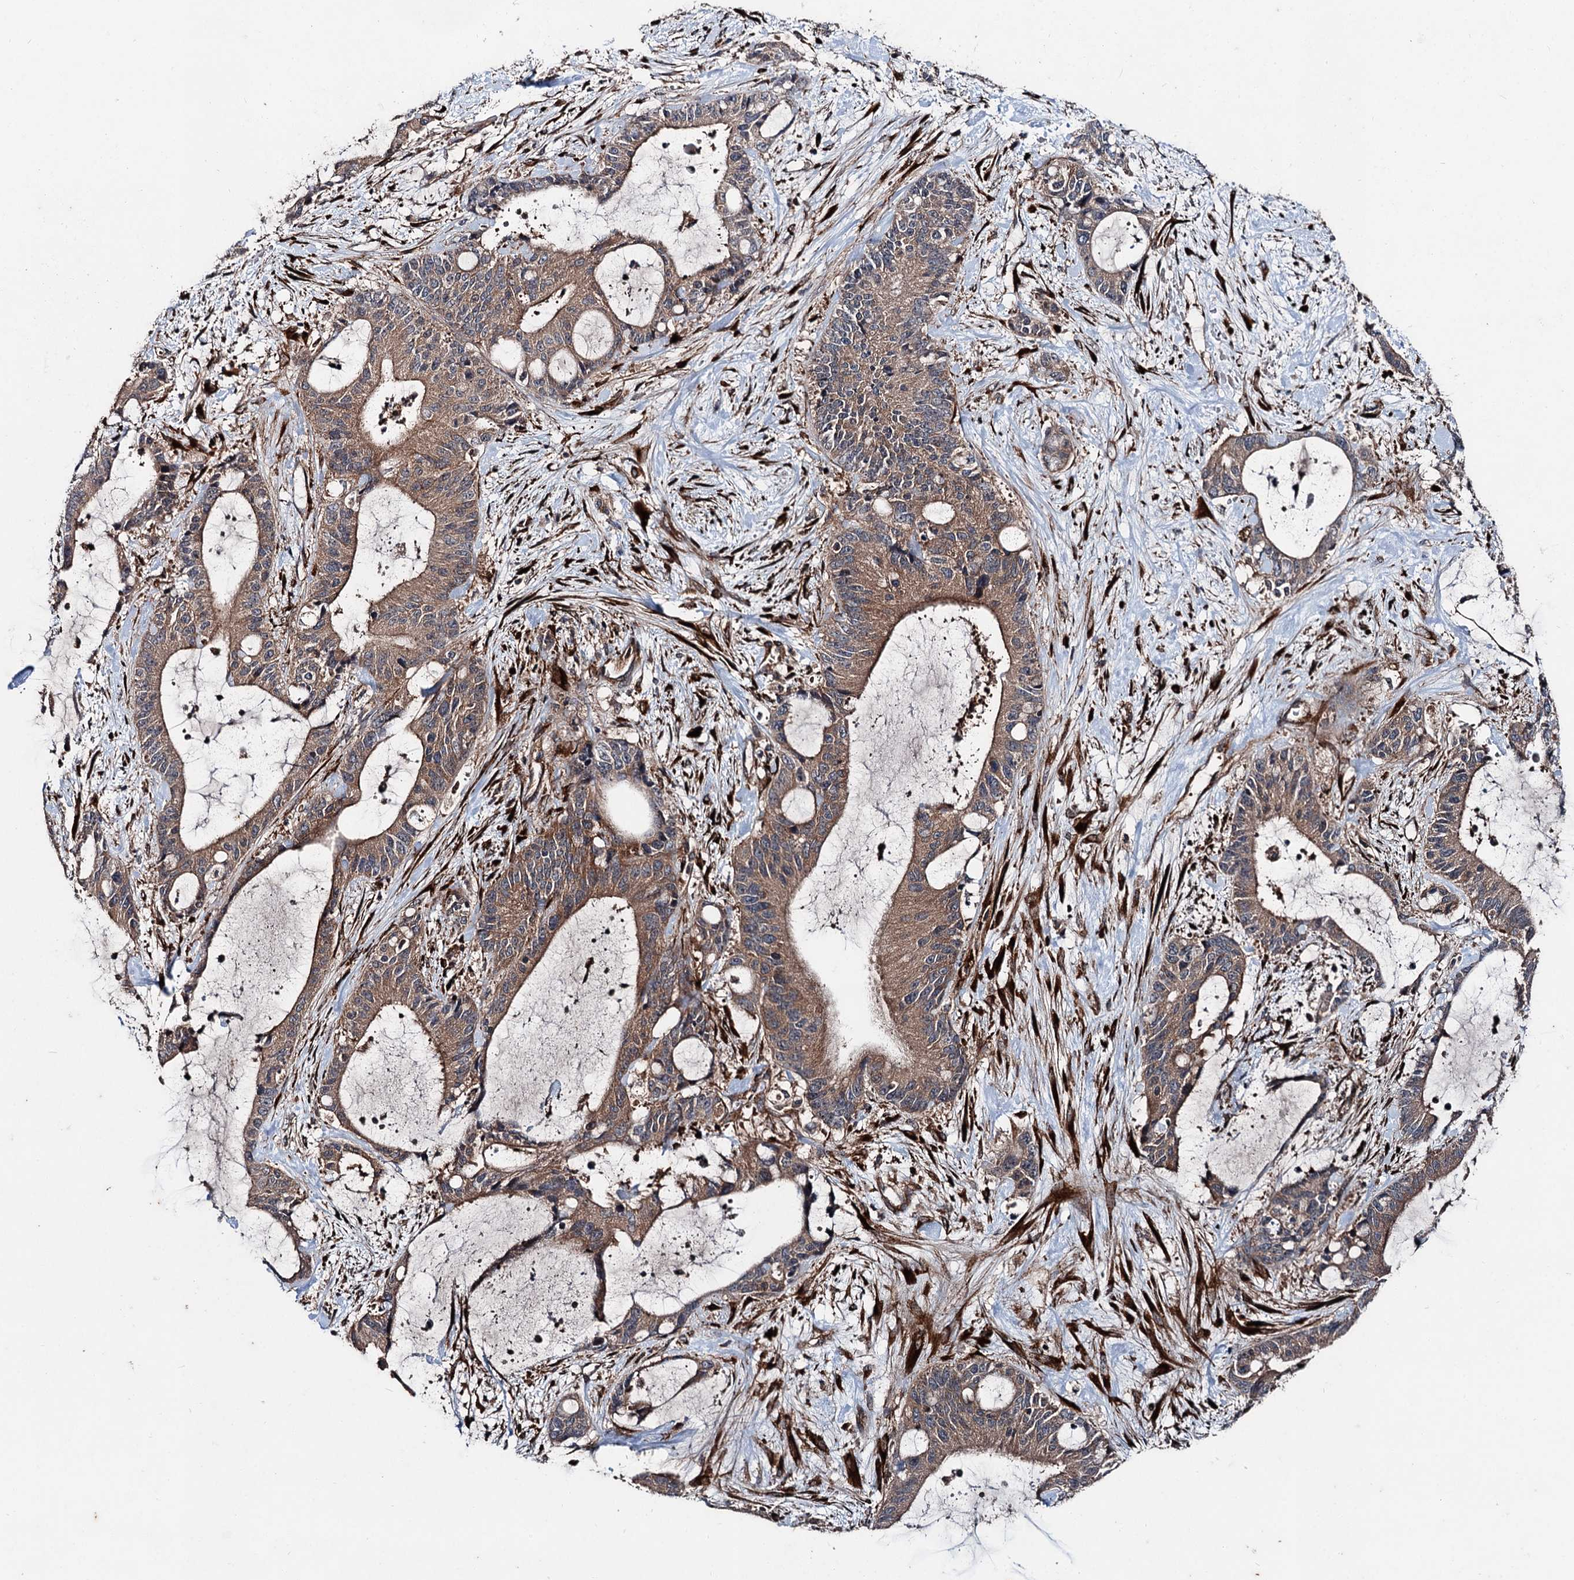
{"staining": {"intensity": "moderate", "quantity": ">75%", "location": "cytoplasmic/membranous"}, "tissue": "liver cancer", "cell_type": "Tumor cells", "image_type": "cancer", "snomed": [{"axis": "morphology", "description": "Normal tissue, NOS"}, {"axis": "morphology", "description": "Cholangiocarcinoma"}, {"axis": "topography", "description": "Liver"}, {"axis": "topography", "description": "Peripheral nerve tissue"}], "caption": "Immunohistochemistry photomicrograph of human liver cholangiocarcinoma stained for a protein (brown), which shows medium levels of moderate cytoplasmic/membranous staining in about >75% of tumor cells.", "gene": "DDIAS", "patient": {"sex": "female", "age": 73}}